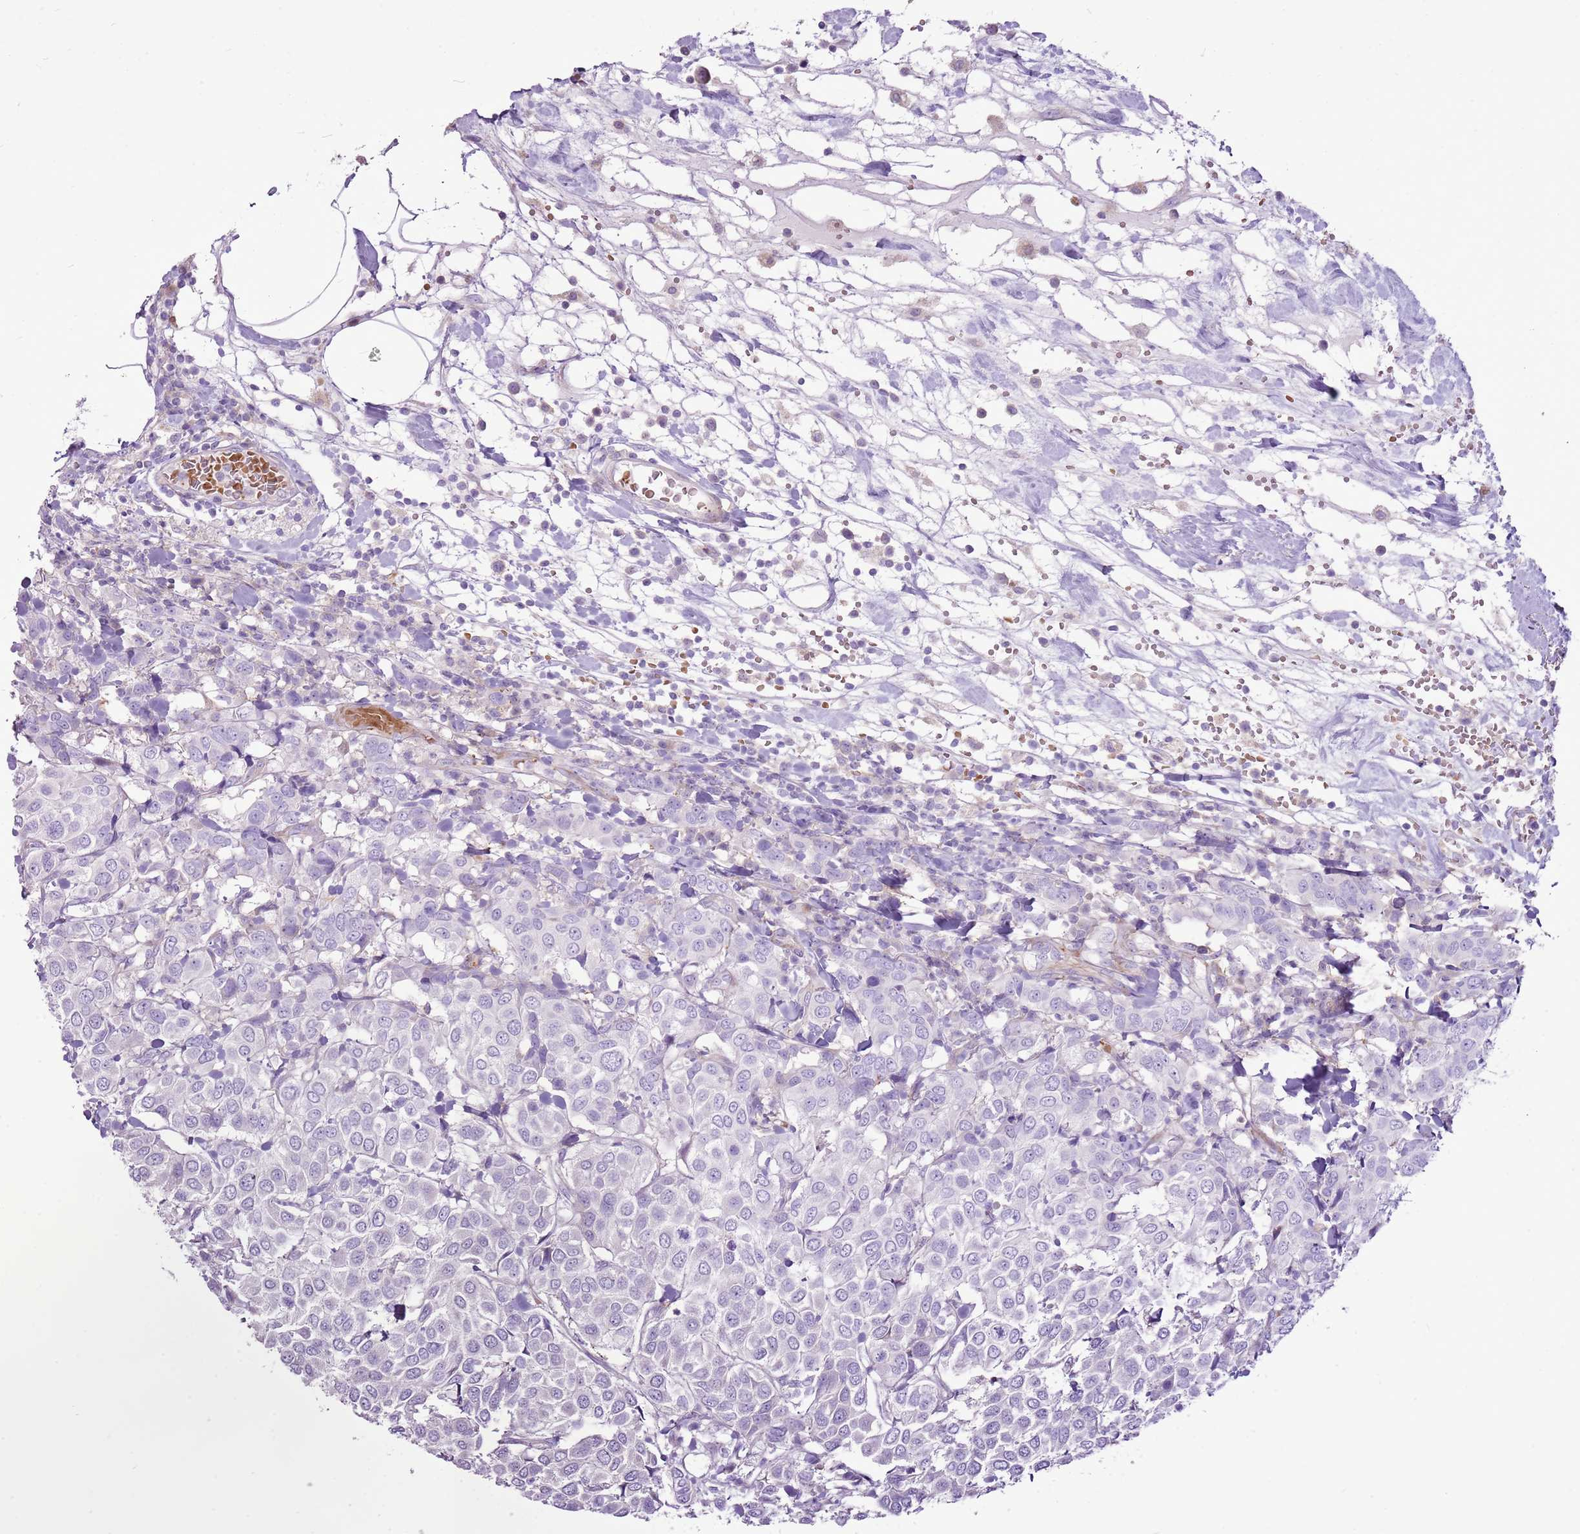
{"staining": {"intensity": "negative", "quantity": "none", "location": "none"}, "tissue": "breast cancer", "cell_type": "Tumor cells", "image_type": "cancer", "snomed": [{"axis": "morphology", "description": "Duct carcinoma"}, {"axis": "topography", "description": "Breast"}], "caption": "Tumor cells show no significant protein expression in breast cancer (infiltrating ductal carcinoma). (Stains: DAB (3,3'-diaminobenzidine) immunohistochemistry with hematoxylin counter stain, Microscopy: brightfield microscopy at high magnification).", "gene": "CHAC2", "patient": {"sex": "female", "age": 55}}